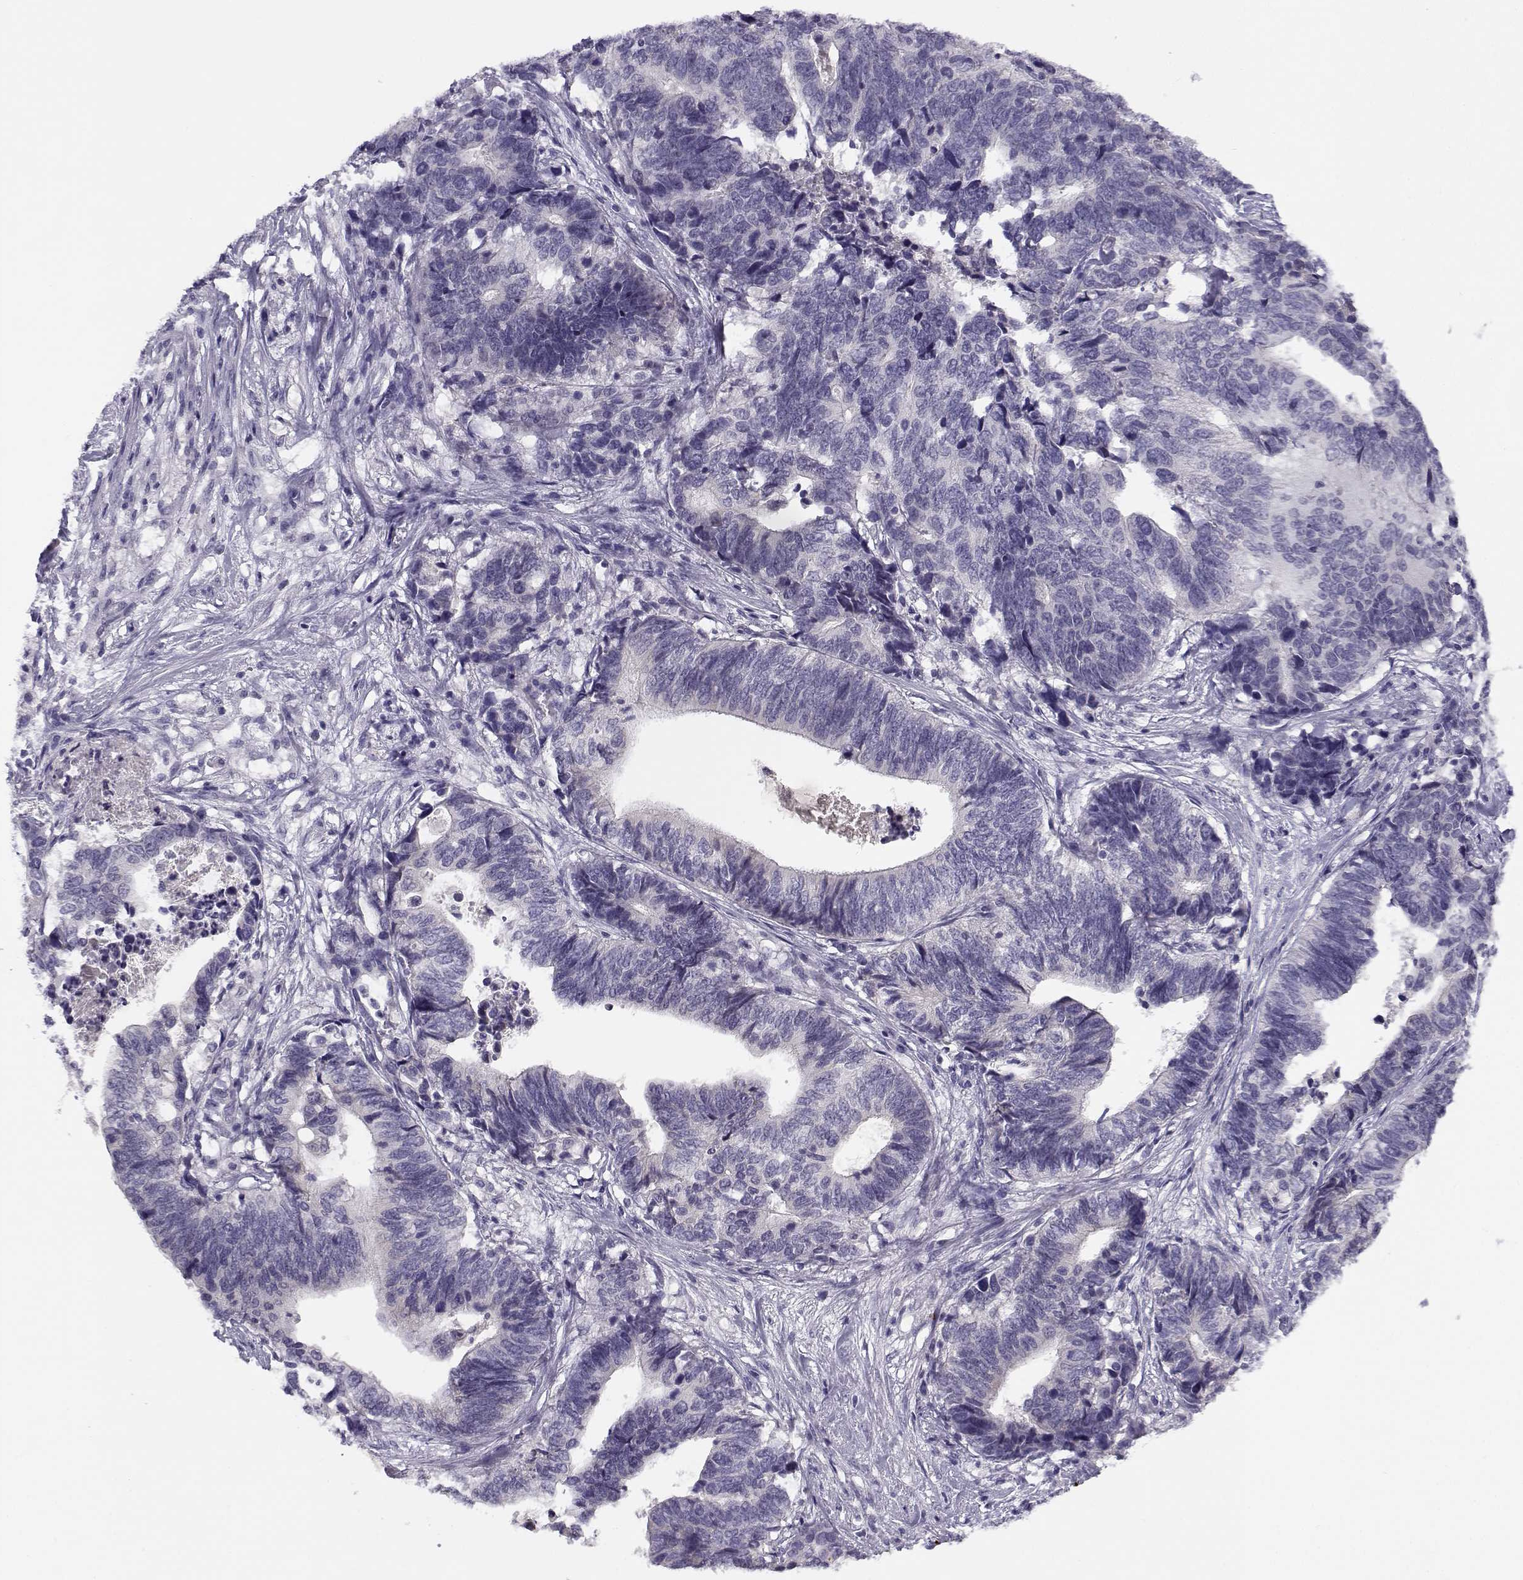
{"staining": {"intensity": "negative", "quantity": "none", "location": "none"}, "tissue": "stomach cancer", "cell_type": "Tumor cells", "image_type": "cancer", "snomed": [{"axis": "morphology", "description": "Adenocarcinoma, NOS"}, {"axis": "topography", "description": "Stomach, upper"}], "caption": "High power microscopy image of an immunohistochemistry (IHC) photomicrograph of stomach adenocarcinoma, revealing no significant positivity in tumor cells.", "gene": "CFAP77", "patient": {"sex": "female", "age": 67}}